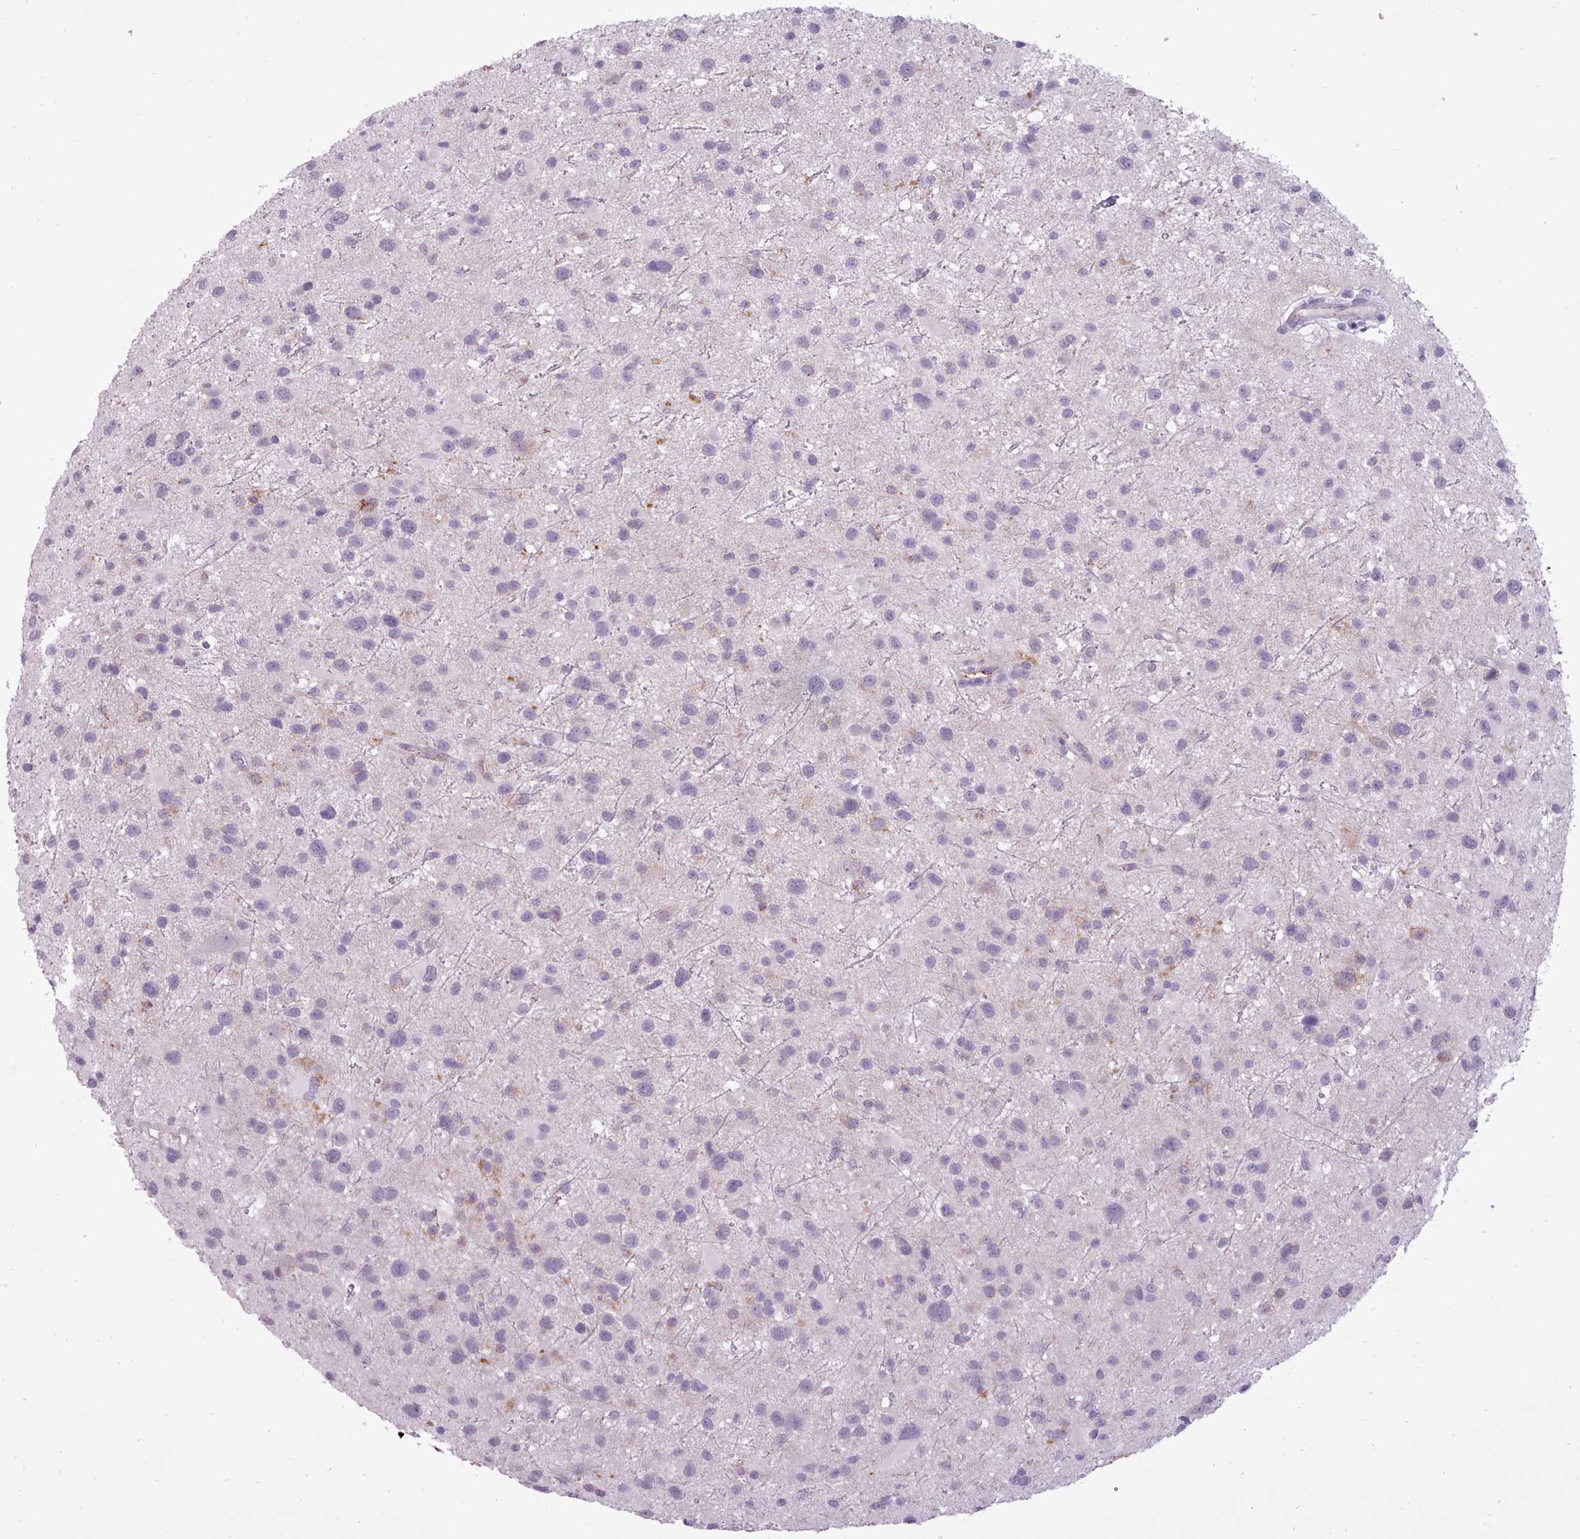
{"staining": {"intensity": "negative", "quantity": "none", "location": "none"}, "tissue": "glioma", "cell_type": "Tumor cells", "image_type": "cancer", "snomed": [{"axis": "morphology", "description": "Glioma, malignant, Low grade"}, {"axis": "topography", "description": "Brain"}], "caption": "Image shows no significant protein staining in tumor cells of glioma.", "gene": "ATRAID", "patient": {"sex": "female", "age": 32}}